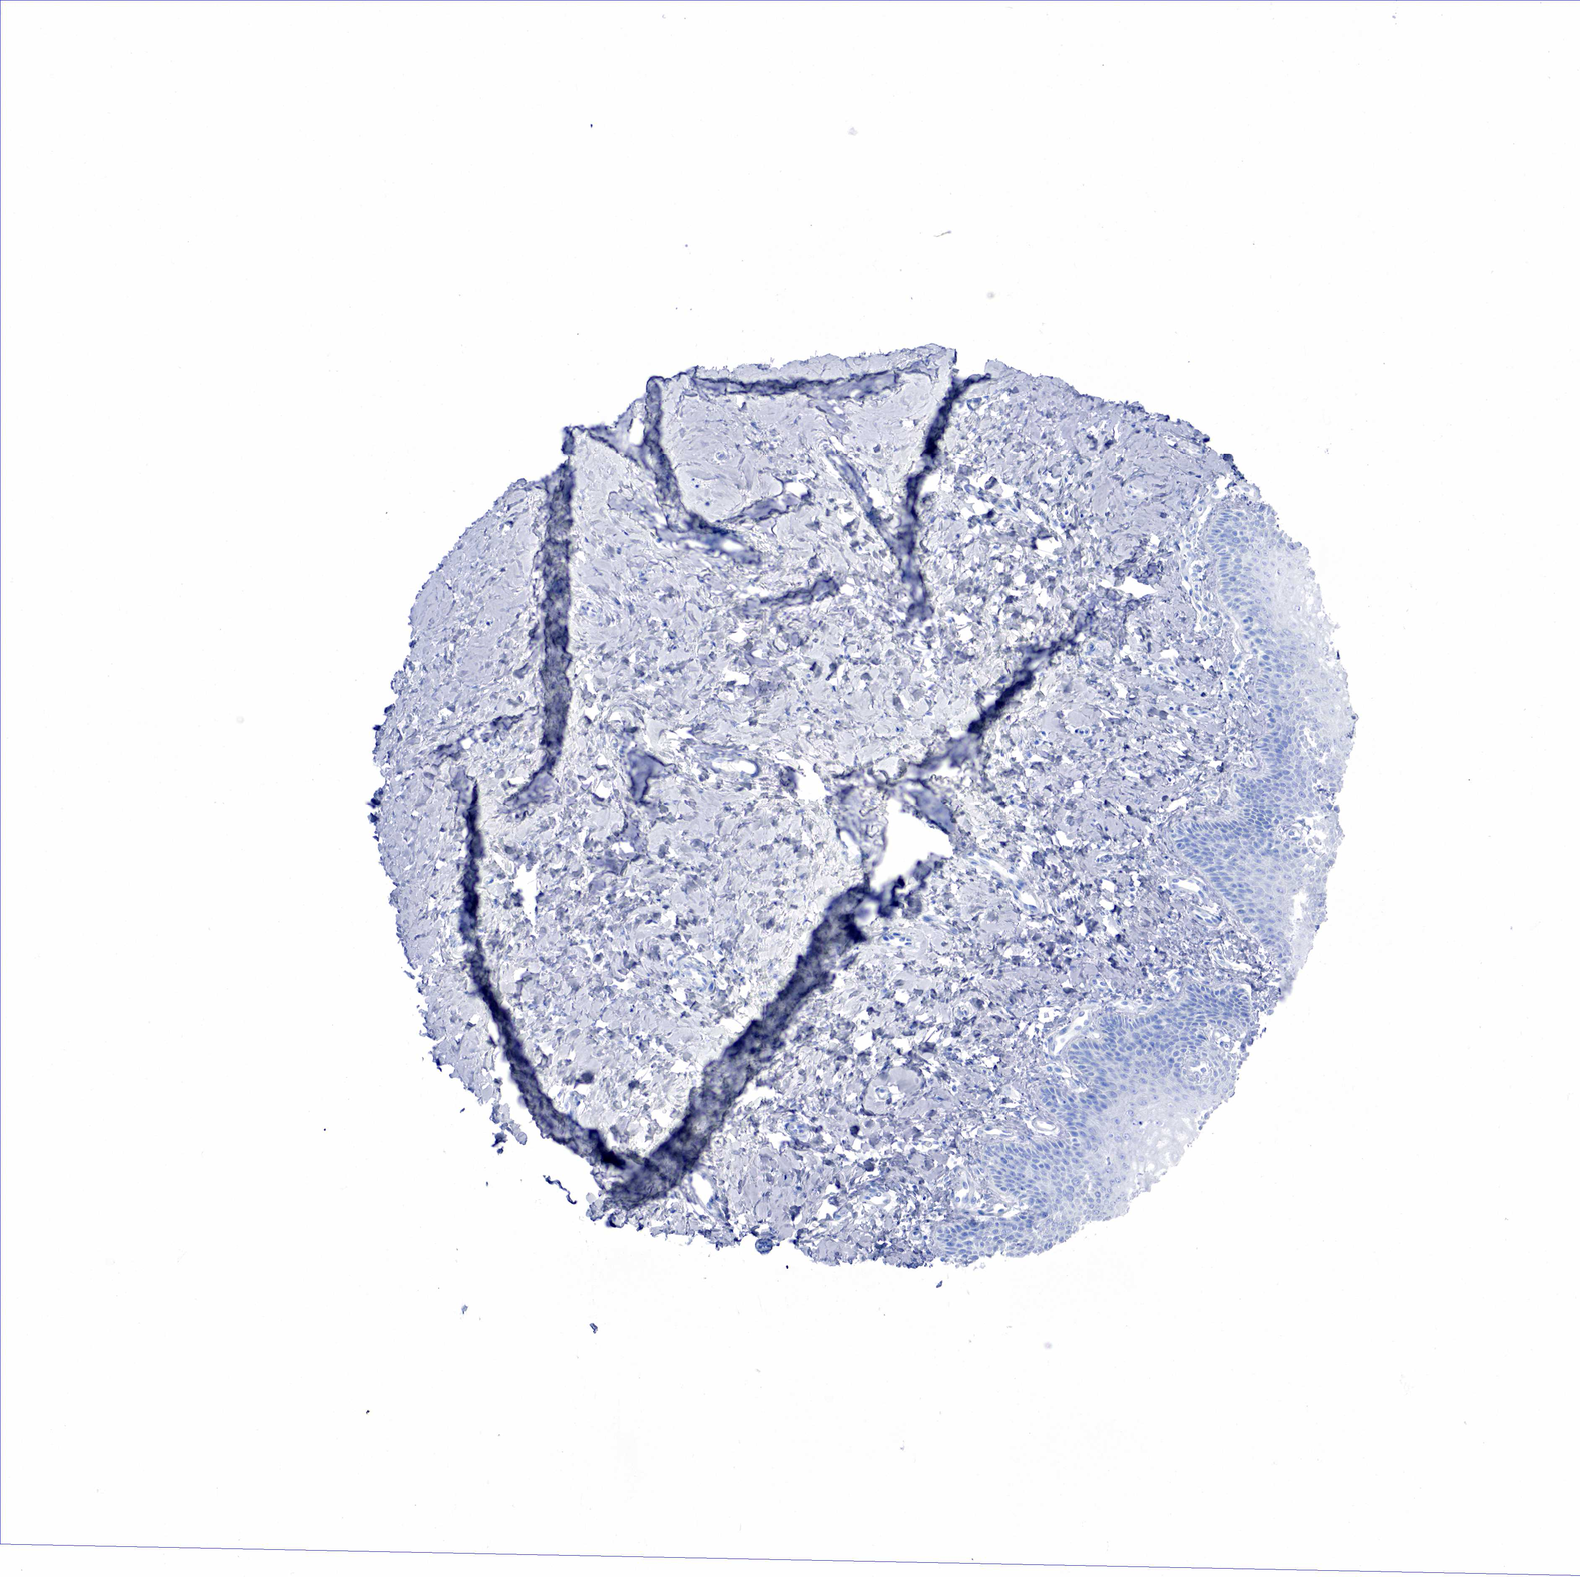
{"staining": {"intensity": "negative", "quantity": "none", "location": "none"}, "tissue": "vagina", "cell_type": "Squamous epithelial cells", "image_type": "normal", "snomed": [{"axis": "morphology", "description": "Normal tissue, NOS"}, {"axis": "topography", "description": "Vagina"}], "caption": "An immunohistochemistry (IHC) micrograph of normal vagina is shown. There is no staining in squamous epithelial cells of vagina. (Immunohistochemistry (ihc), brightfield microscopy, high magnification).", "gene": "INHA", "patient": {"sex": "female", "age": 68}}